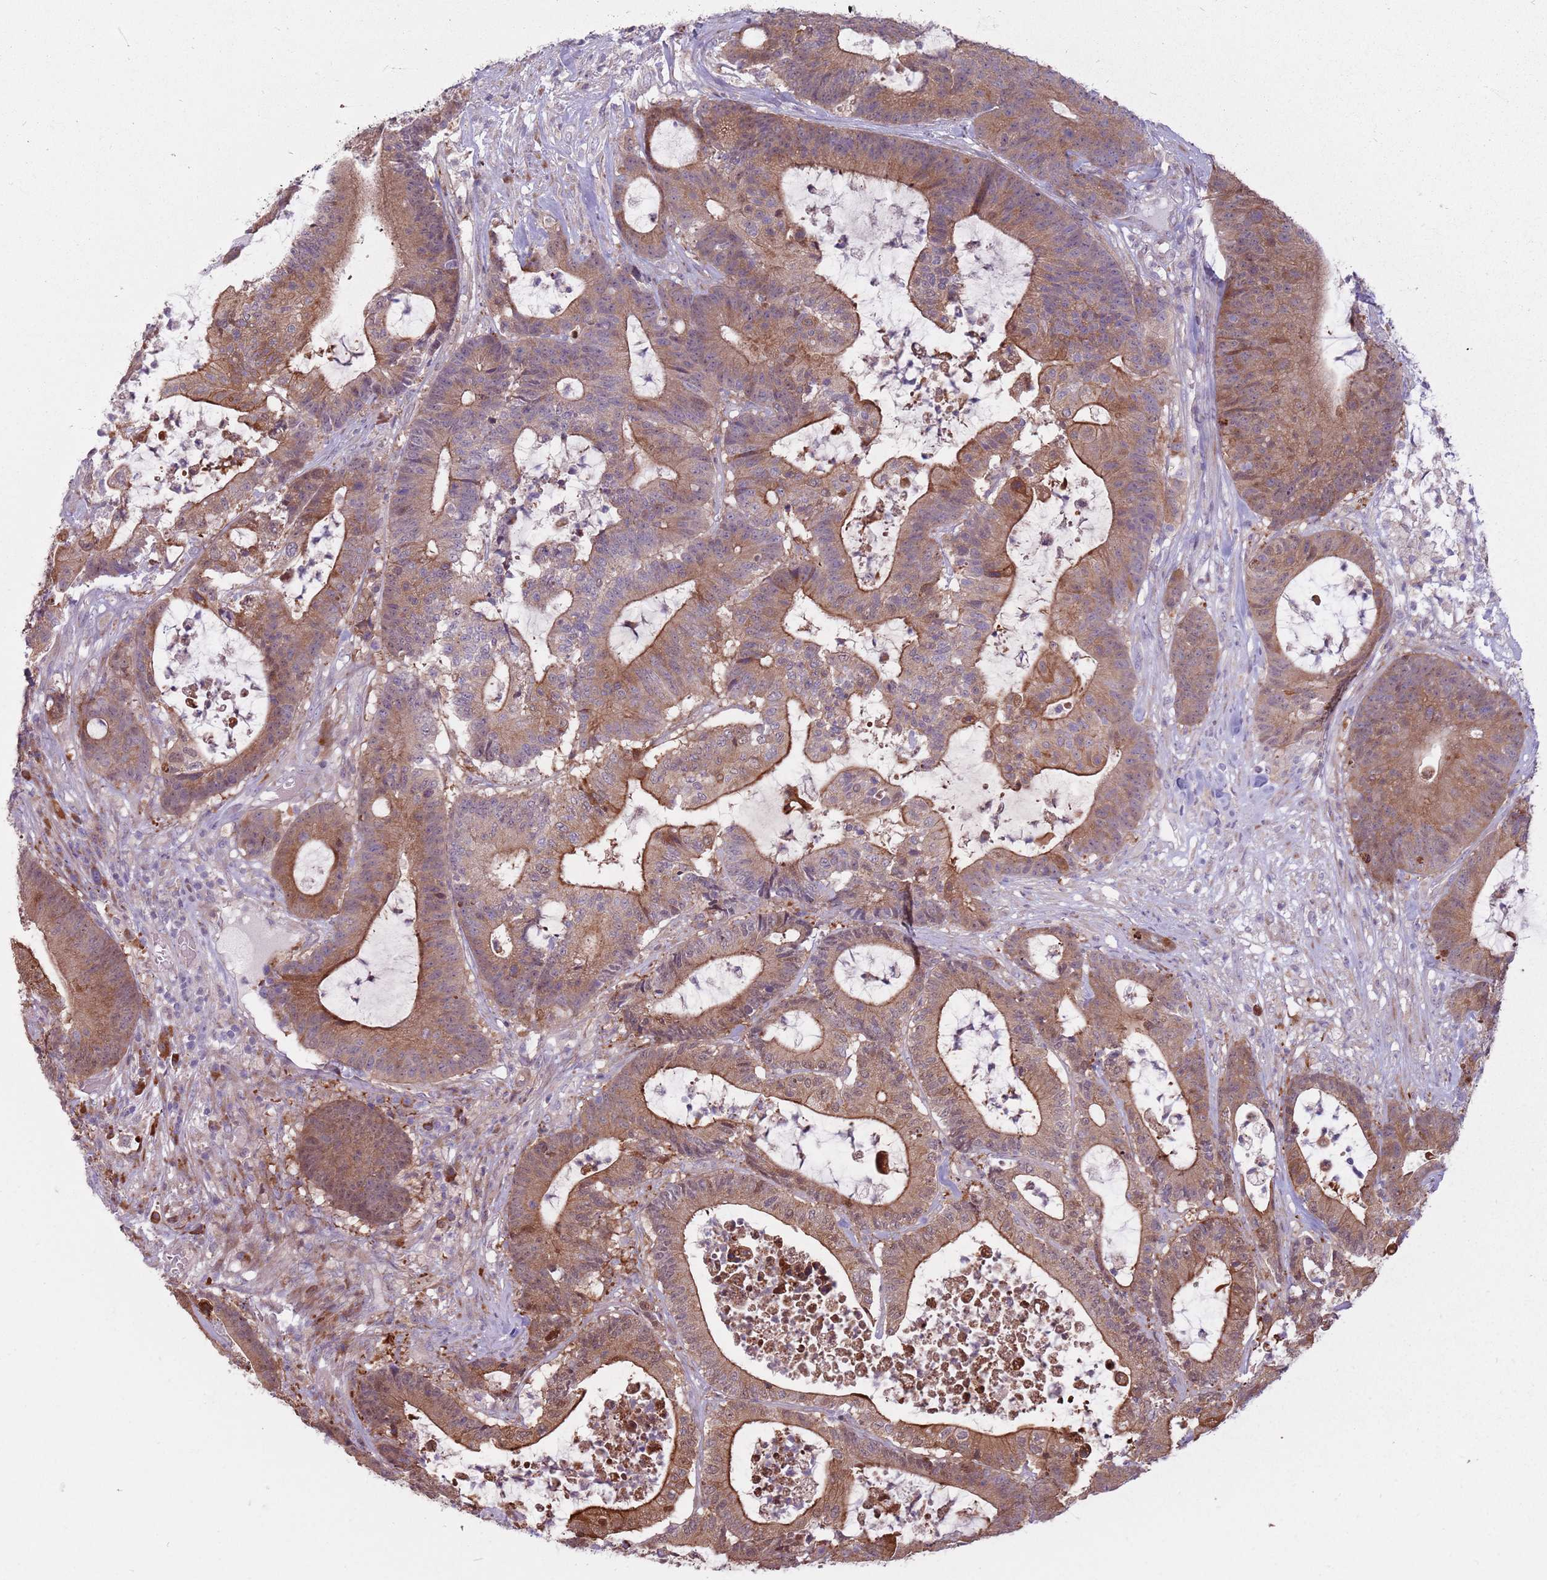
{"staining": {"intensity": "moderate", "quantity": ">75%", "location": "cytoplasmic/membranous"}, "tissue": "colorectal cancer", "cell_type": "Tumor cells", "image_type": "cancer", "snomed": [{"axis": "morphology", "description": "Adenocarcinoma, NOS"}, {"axis": "topography", "description": "Colon"}], "caption": "A histopathology image of human adenocarcinoma (colorectal) stained for a protein shows moderate cytoplasmic/membranous brown staining in tumor cells. (Stains: DAB (3,3'-diaminobenzidine) in brown, nuclei in blue, Microscopy: brightfield microscopy at high magnification).", "gene": "CCDC150", "patient": {"sex": "female", "age": 84}}